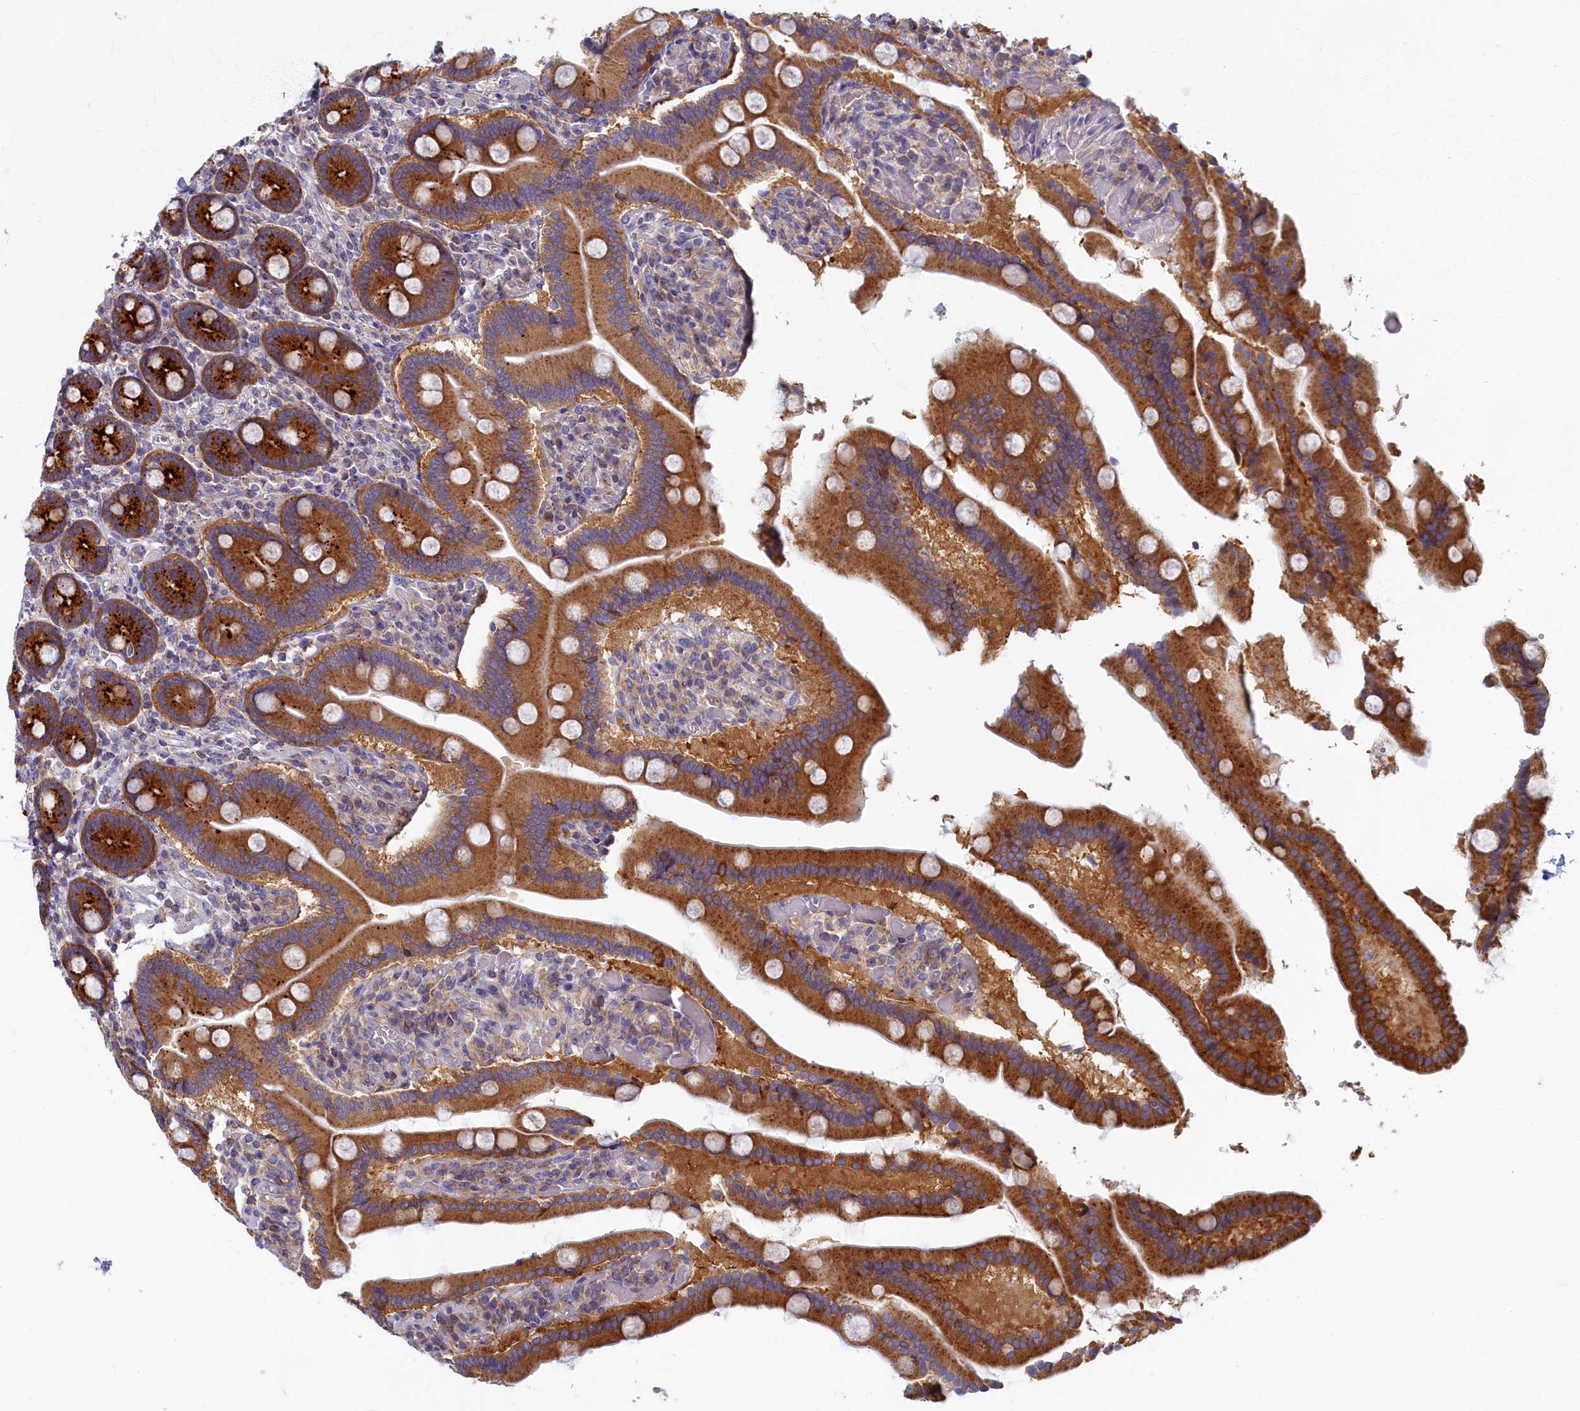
{"staining": {"intensity": "strong", "quantity": ">75%", "location": "cytoplasmic/membranous"}, "tissue": "duodenum", "cell_type": "Glandular cells", "image_type": "normal", "snomed": [{"axis": "morphology", "description": "Normal tissue, NOS"}, {"axis": "topography", "description": "Duodenum"}], "caption": "Protein analysis of normal duodenum reveals strong cytoplasmic/membranous expression in about >75% of glandular cells. (IHC, brightfield microscopy, high magnification).", "gene": "NOL10", "patient": {"sex": "female", "age": 62}}